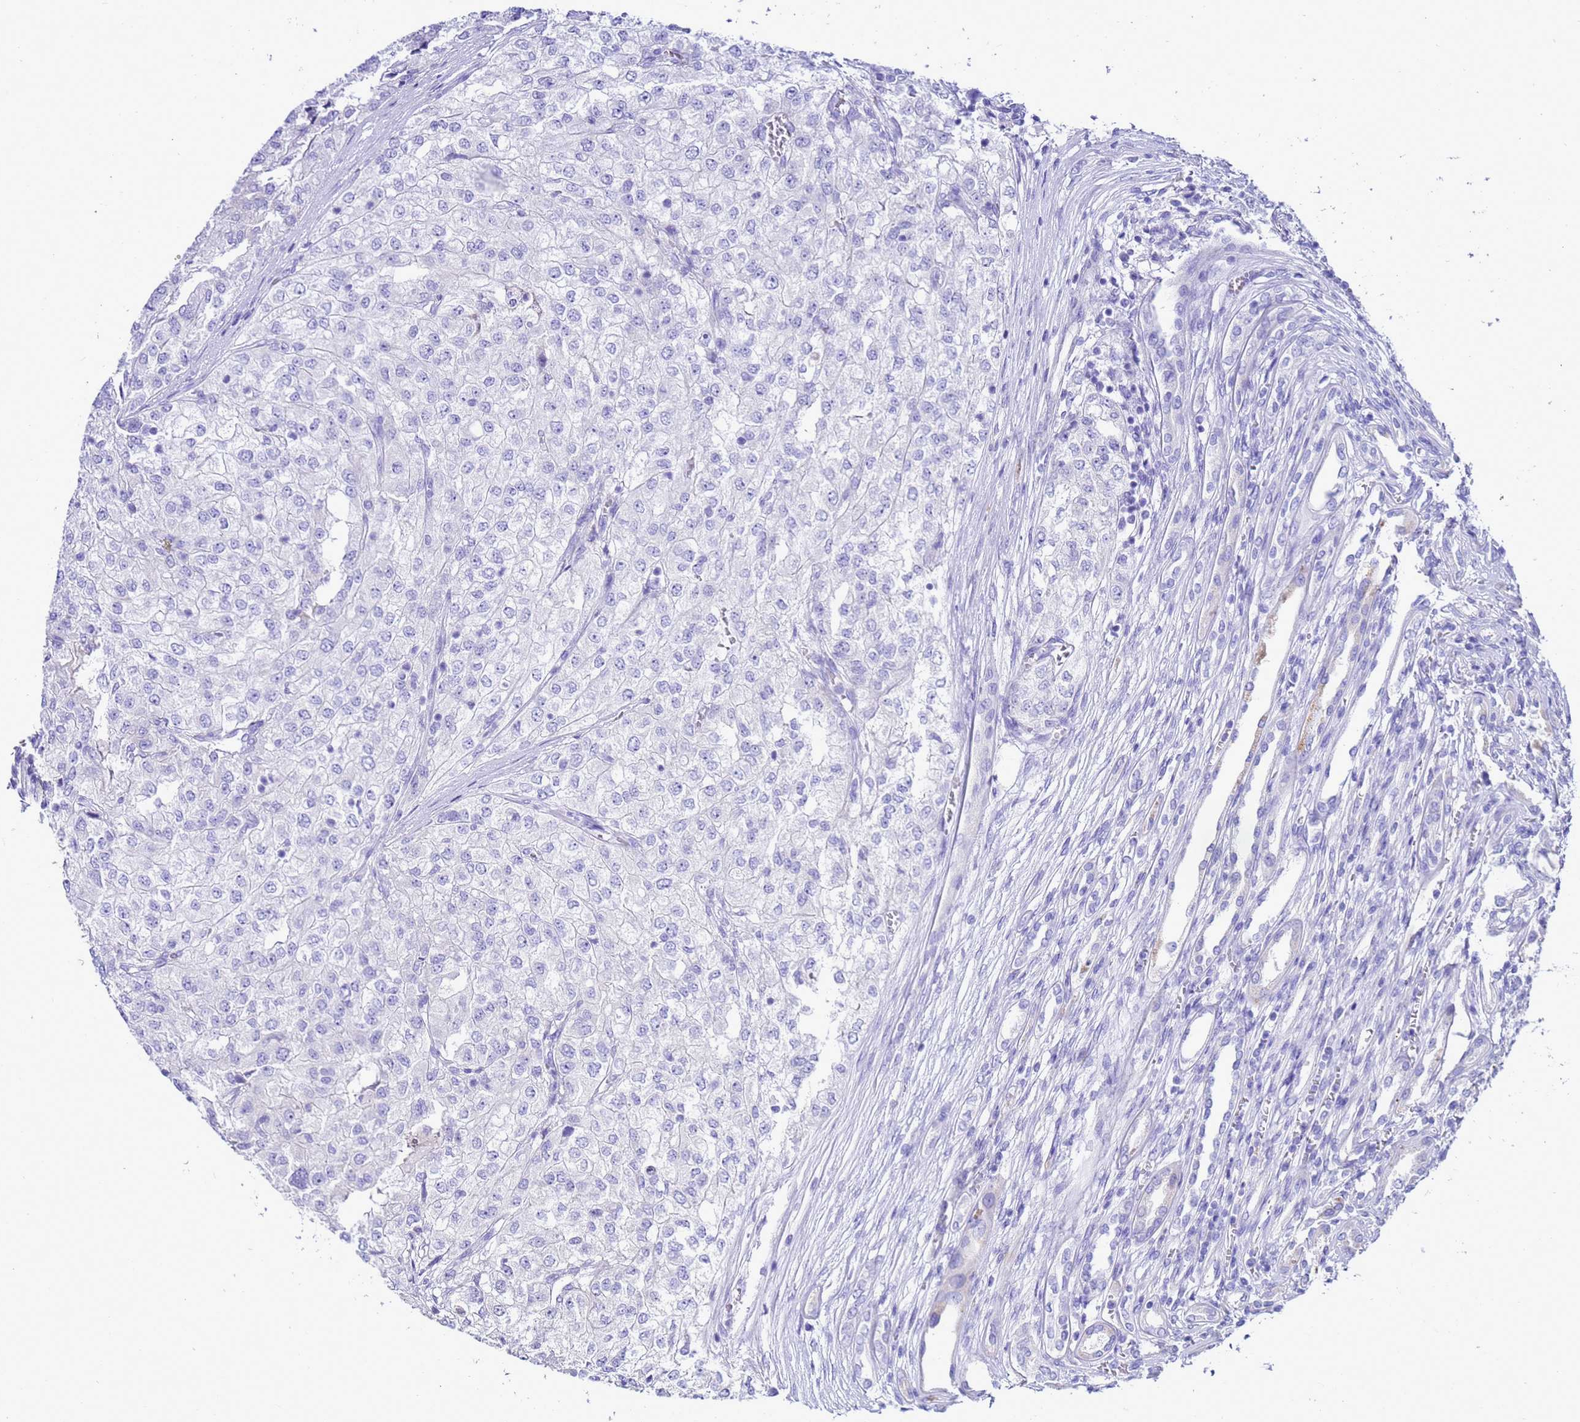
{"staining": {"intensity": "negative", "quantity": "none", "location": "none"}, "tissue": "renal cancer", "cell_type": "Tumor cells", "image_type": "cancer", "snomed": [{"axis": "morphology", "description": "Adenocarcinoma, NOS"}, {"axis": "topography", "description": "Kidney"}], "caption": "Micrograph shows no protein positivity in tumor cells of renal cancer tissue. (IHC, brightfield microscopy, high magnification).", "gene": "BEST2", "patient": {"sex": "female", "age": 54}}